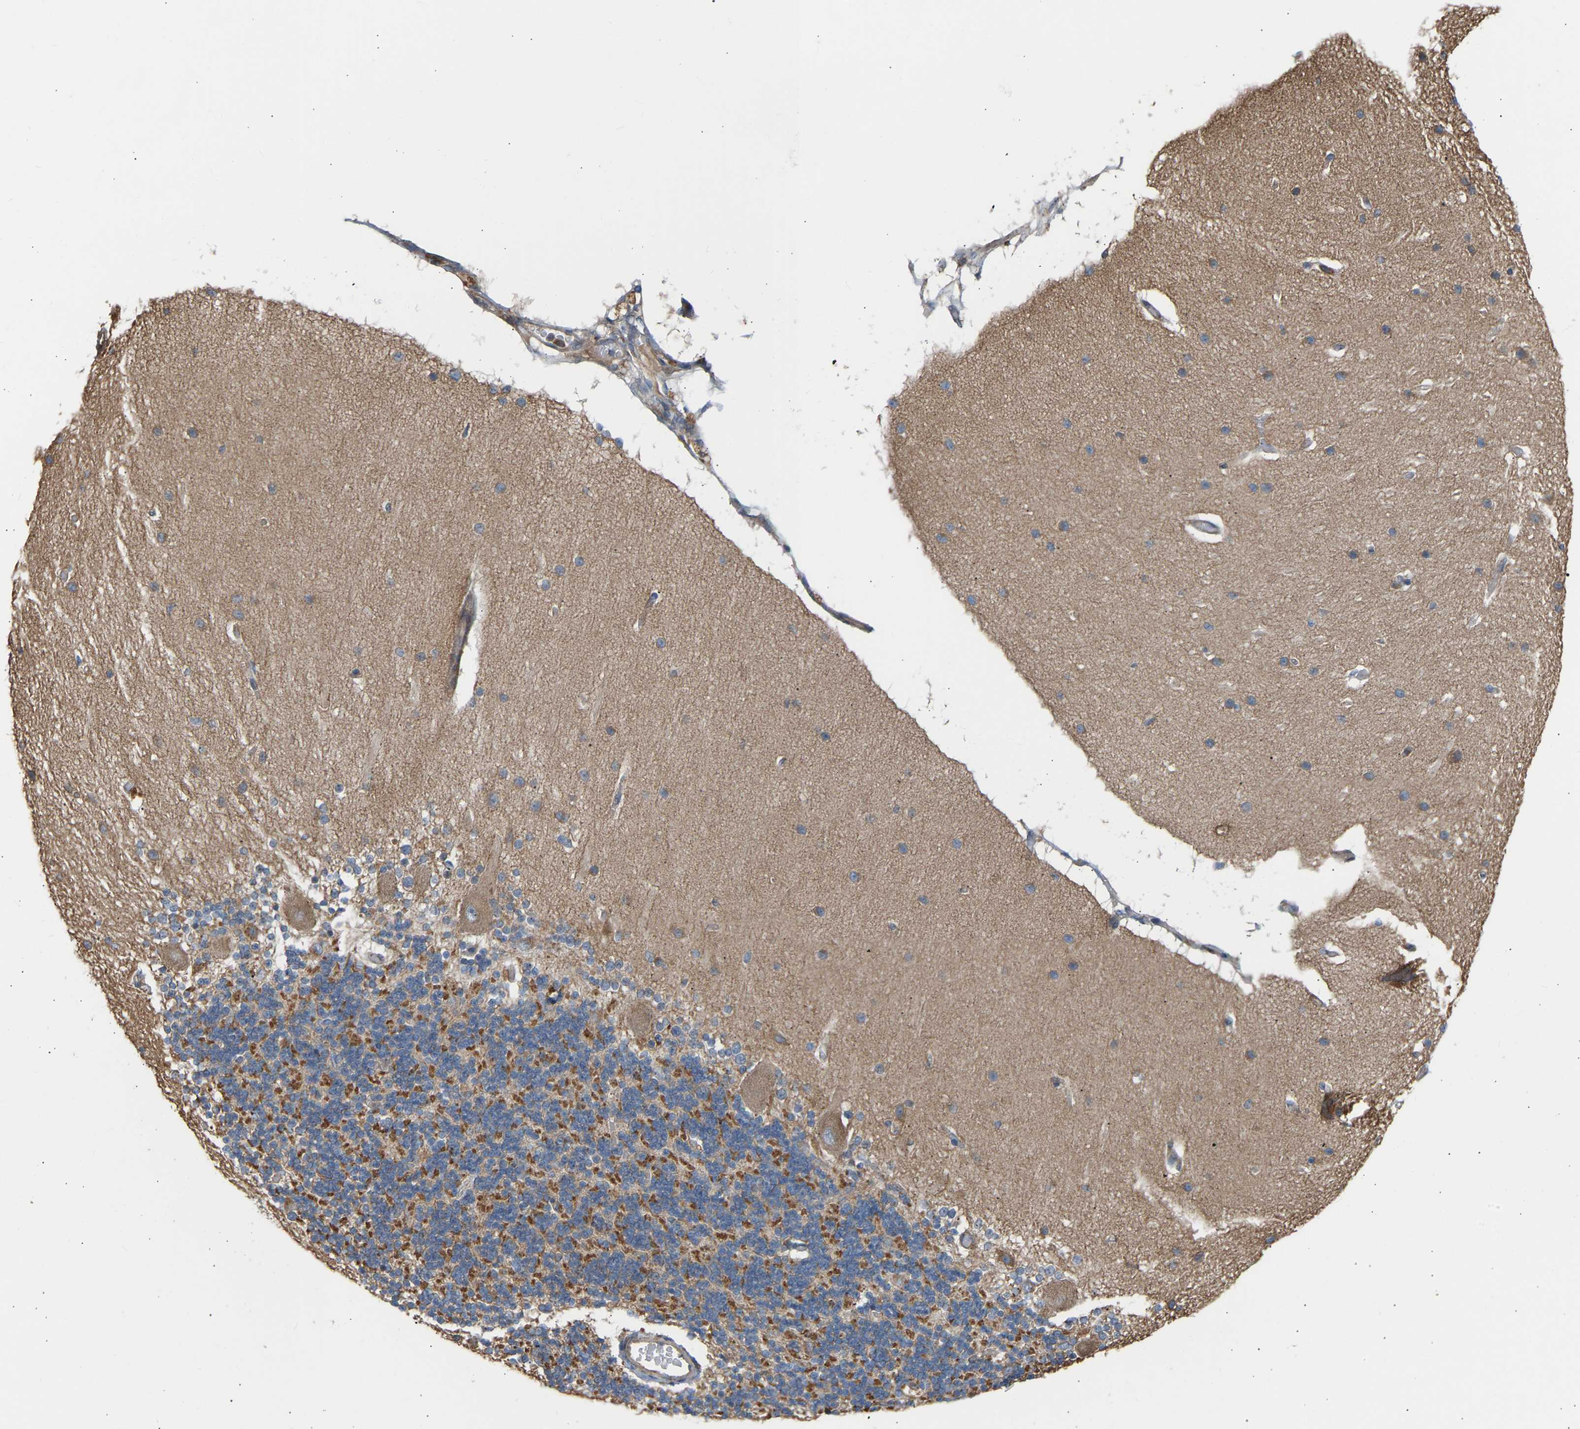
{"staining": {"intensity": "moderate", "quantity": ">75%", "location": "cytoplasmic/membranous"}, "tissue": "cerebellum", "cell_type": "Cells in granular layer", "image_type": "normal", "snomed": [{"axis": "morphology", "description": "Normal tissue, NOS"}, {"axis": "topography", "description": "Cerebellum"}], "caption": "High-power microscopy captured an immunohistochemistry micrograph of benign cerebellum, revealing moderate cytoplasmic/membranous positivity in approximately >75% of cells in granular layer.", "gene": "GCN1", "patient": {"sex": "female", "age": 54}}